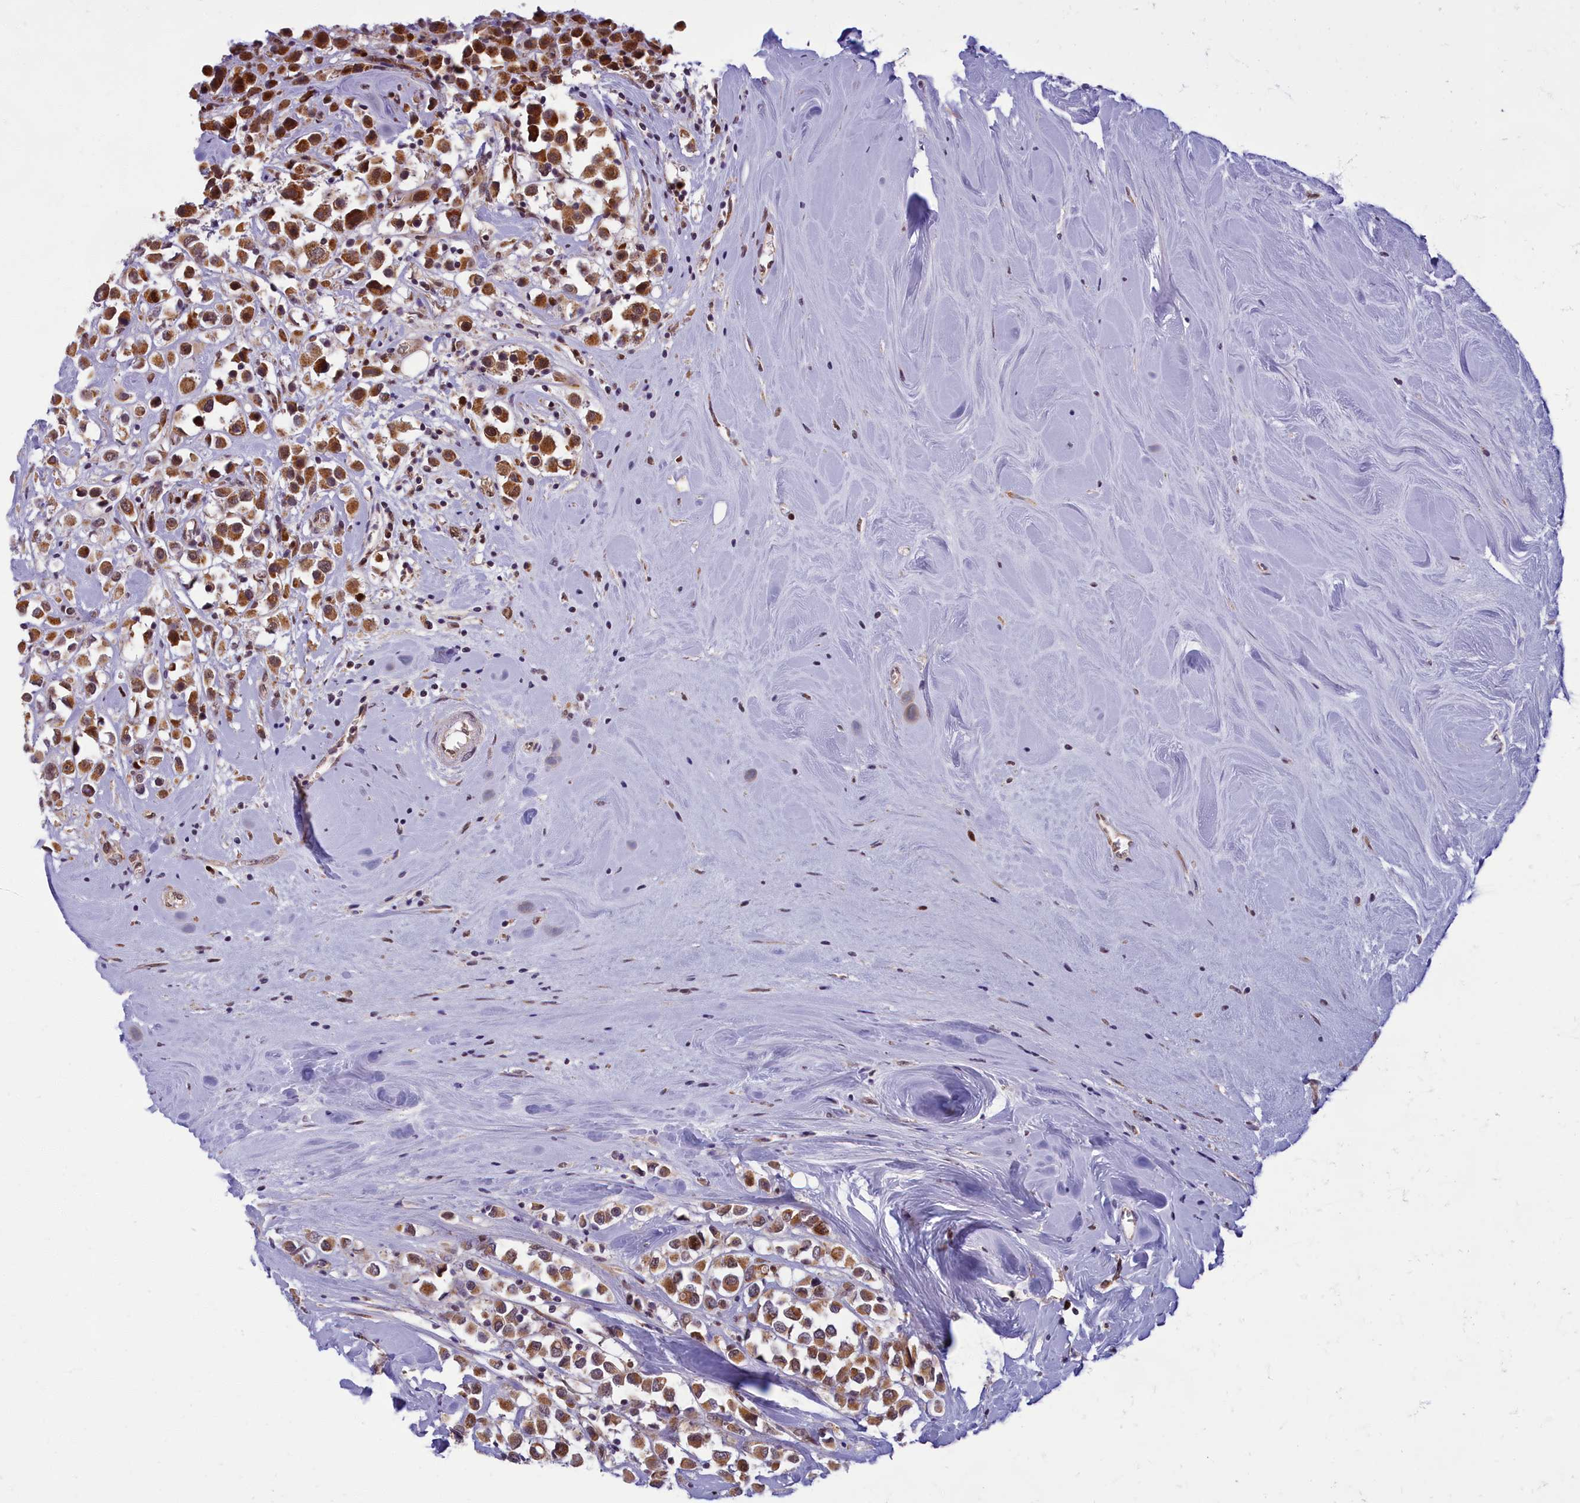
{"staining": {"intensity": "strong", "quantity": ">75%", "location": "cytoplasmic/membranous,nuclear"}, "tissue": "breast cancer", "cell_type": "Tumor cells", "image_type": "cancer", "snomed": [{"axis": "morphology", "description": "Duct carcinoma"}, {"axis": "topography", "description": "Breast"}], "caption": "DAB immunohistochemical staining of invasive ductal carcinoma (breast) shows strong cytoplasmic/membranous and nuclear protein staining in approximately >75% of tumor cells. The staining is performed using DAB brown chromogen to label protein expression. The nuclei are counter-stained blue using hematoxylin.", "gene": "EARS2", "patient": {"sex": "female", "age": 61}}